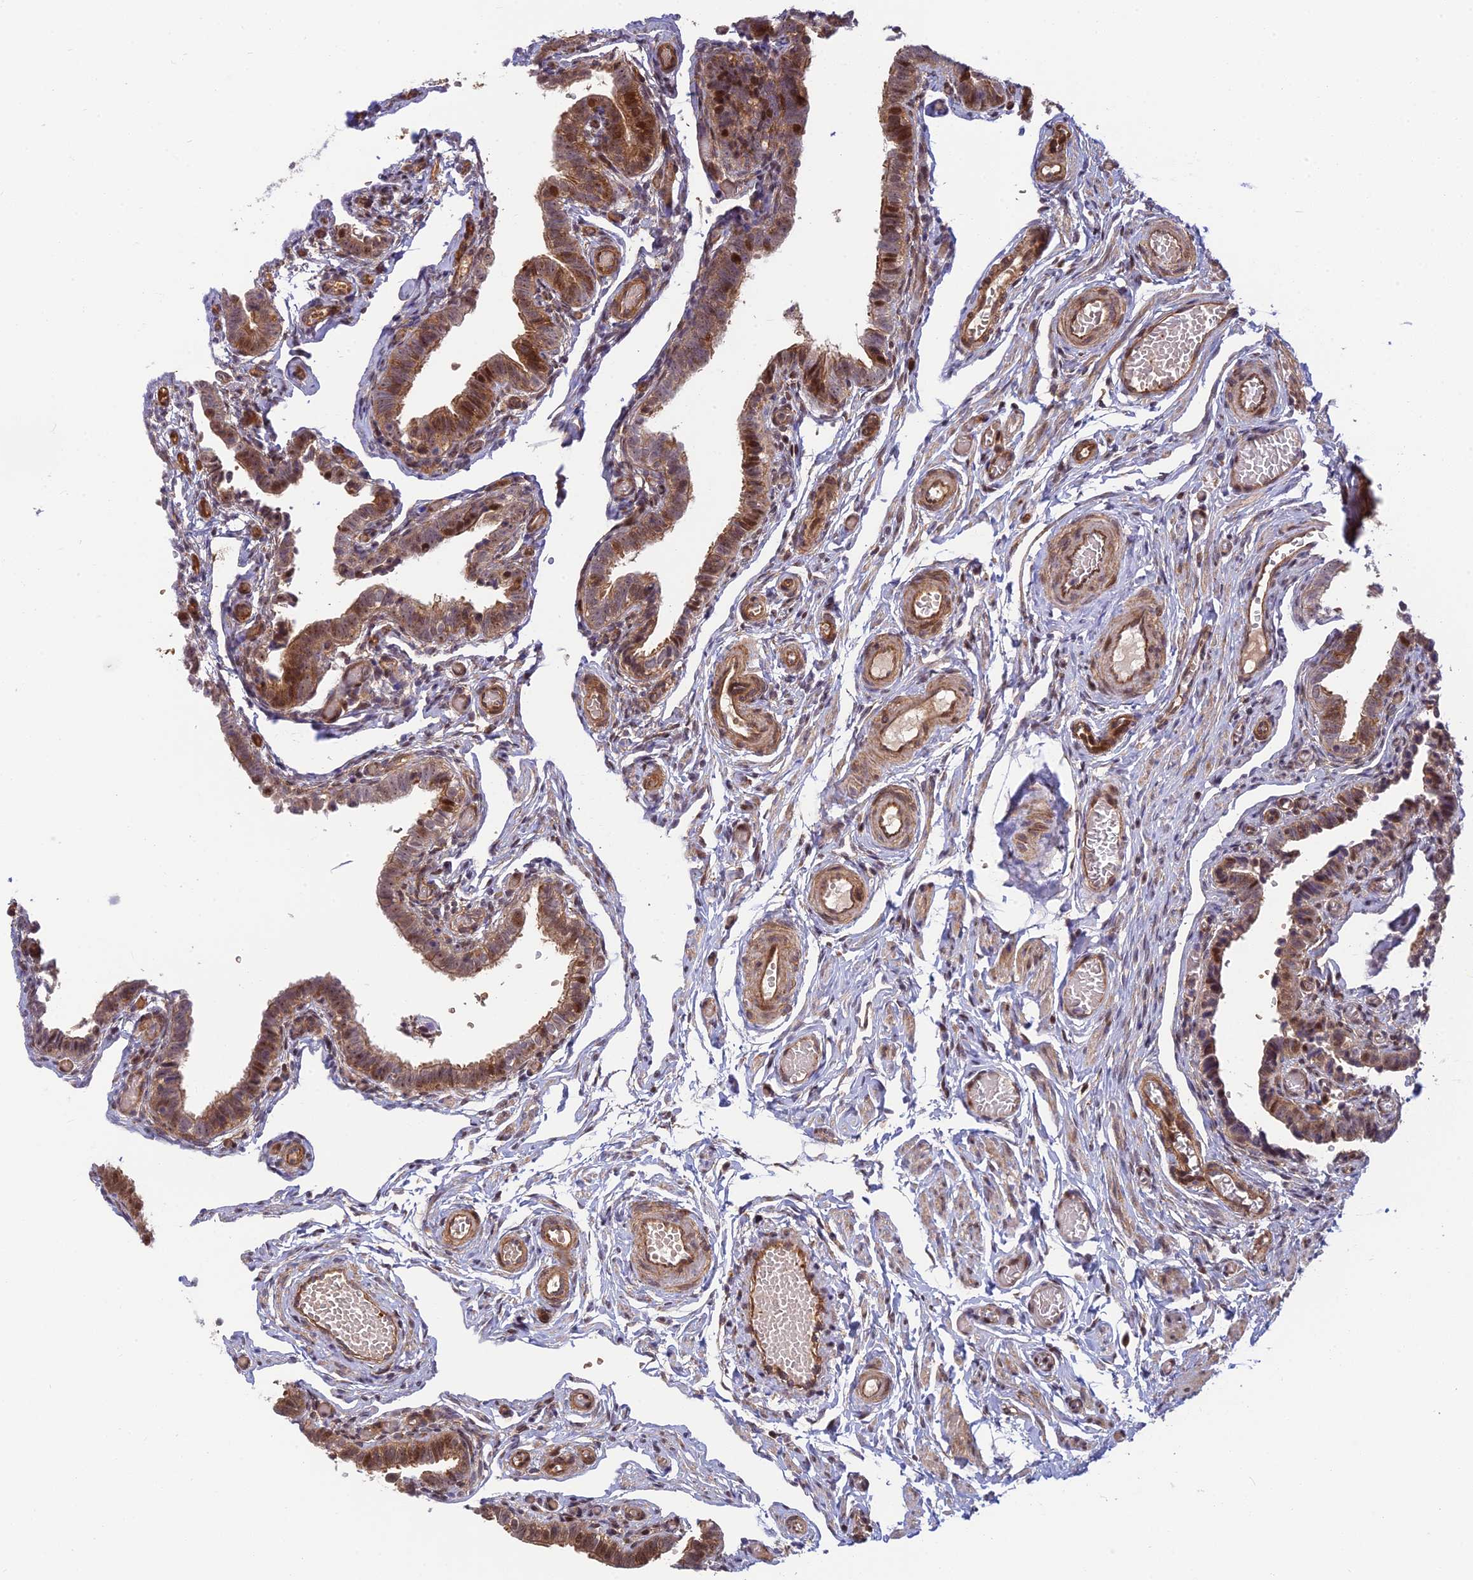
{"staining": {"intensity": "strong", "quantity": ">75%", "location": "cytoplasmic/membranous,nuclear"}, "tissue": "fallopian tube", "cell_type": "Glandular cells", "image_type": "normal", "snomed": [{"axis": "morphology", "description": "Normal tissue, NOS"}, {"axis": "topography", "description": "Fallopian tube"}], "caption": "Immunohistochemical staining of unremarkable fallopian tube demonstrates high levels of strong cytoplasmic/membranous,nuclear expression in approximately >75% of glandular cells. The protein of interest is stained brown, and the nuclei are stained in blue (DAB (3,3'-diaminobenzidine) IHC with brightfield microscopy, high magnification).", "gene": "UFSP2", "patient": {"sex": "female", "age": 36}}